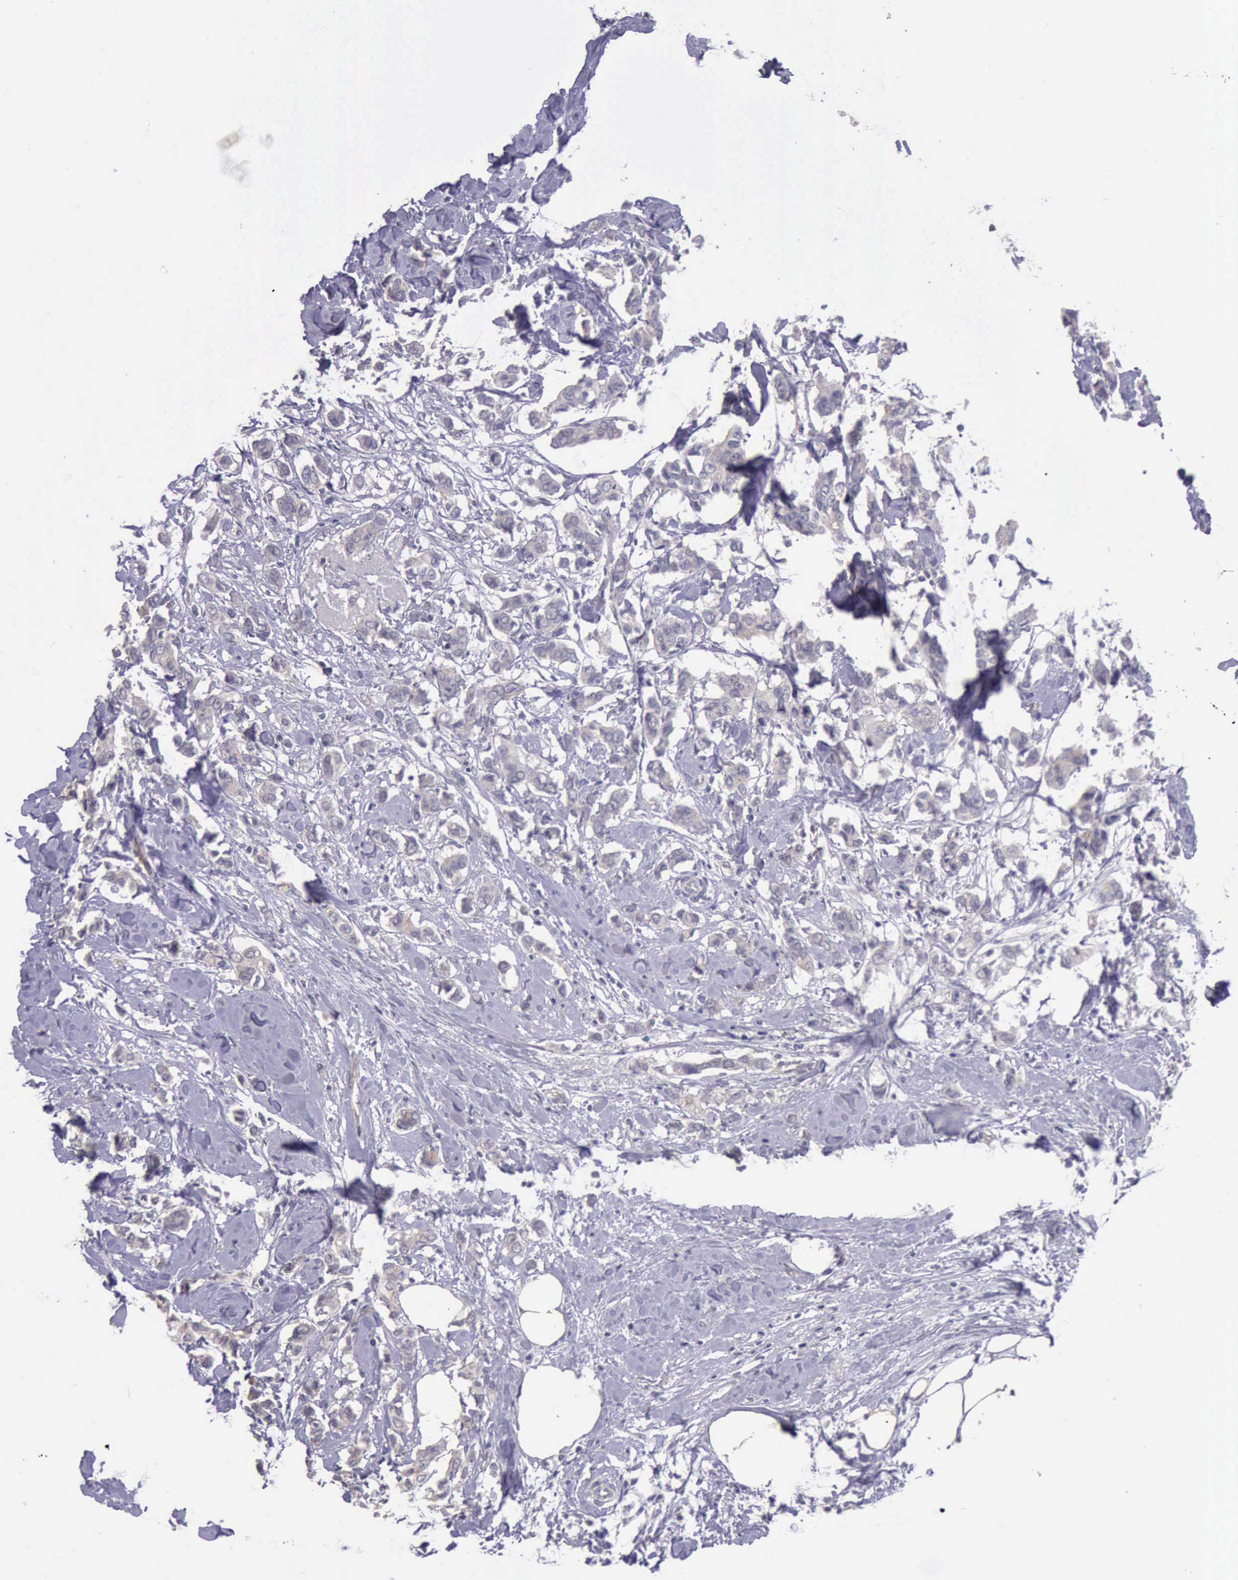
{"staining": {"intensity": "negative", "quantity": "none", "location": "none"}, "tissue": "breast cancer", "cell_type": "Tumor cells", "image_type": "cancer", "snomed": [{"axis": "morphology", "description": "Duct carcinoma"}, {"axis": "topography", "description": "Breast"}], "caption": "Immunohistochemistry (IHC) micrograph of neoplastic tissue: human intraductal carcinoma (breast) stained with DAB (3,3'-diaminobenzidine) exhibits no significant protein staining in tumor cells.", "gene": "KCND1", "patient": {"sex": "female", "age": 84}}